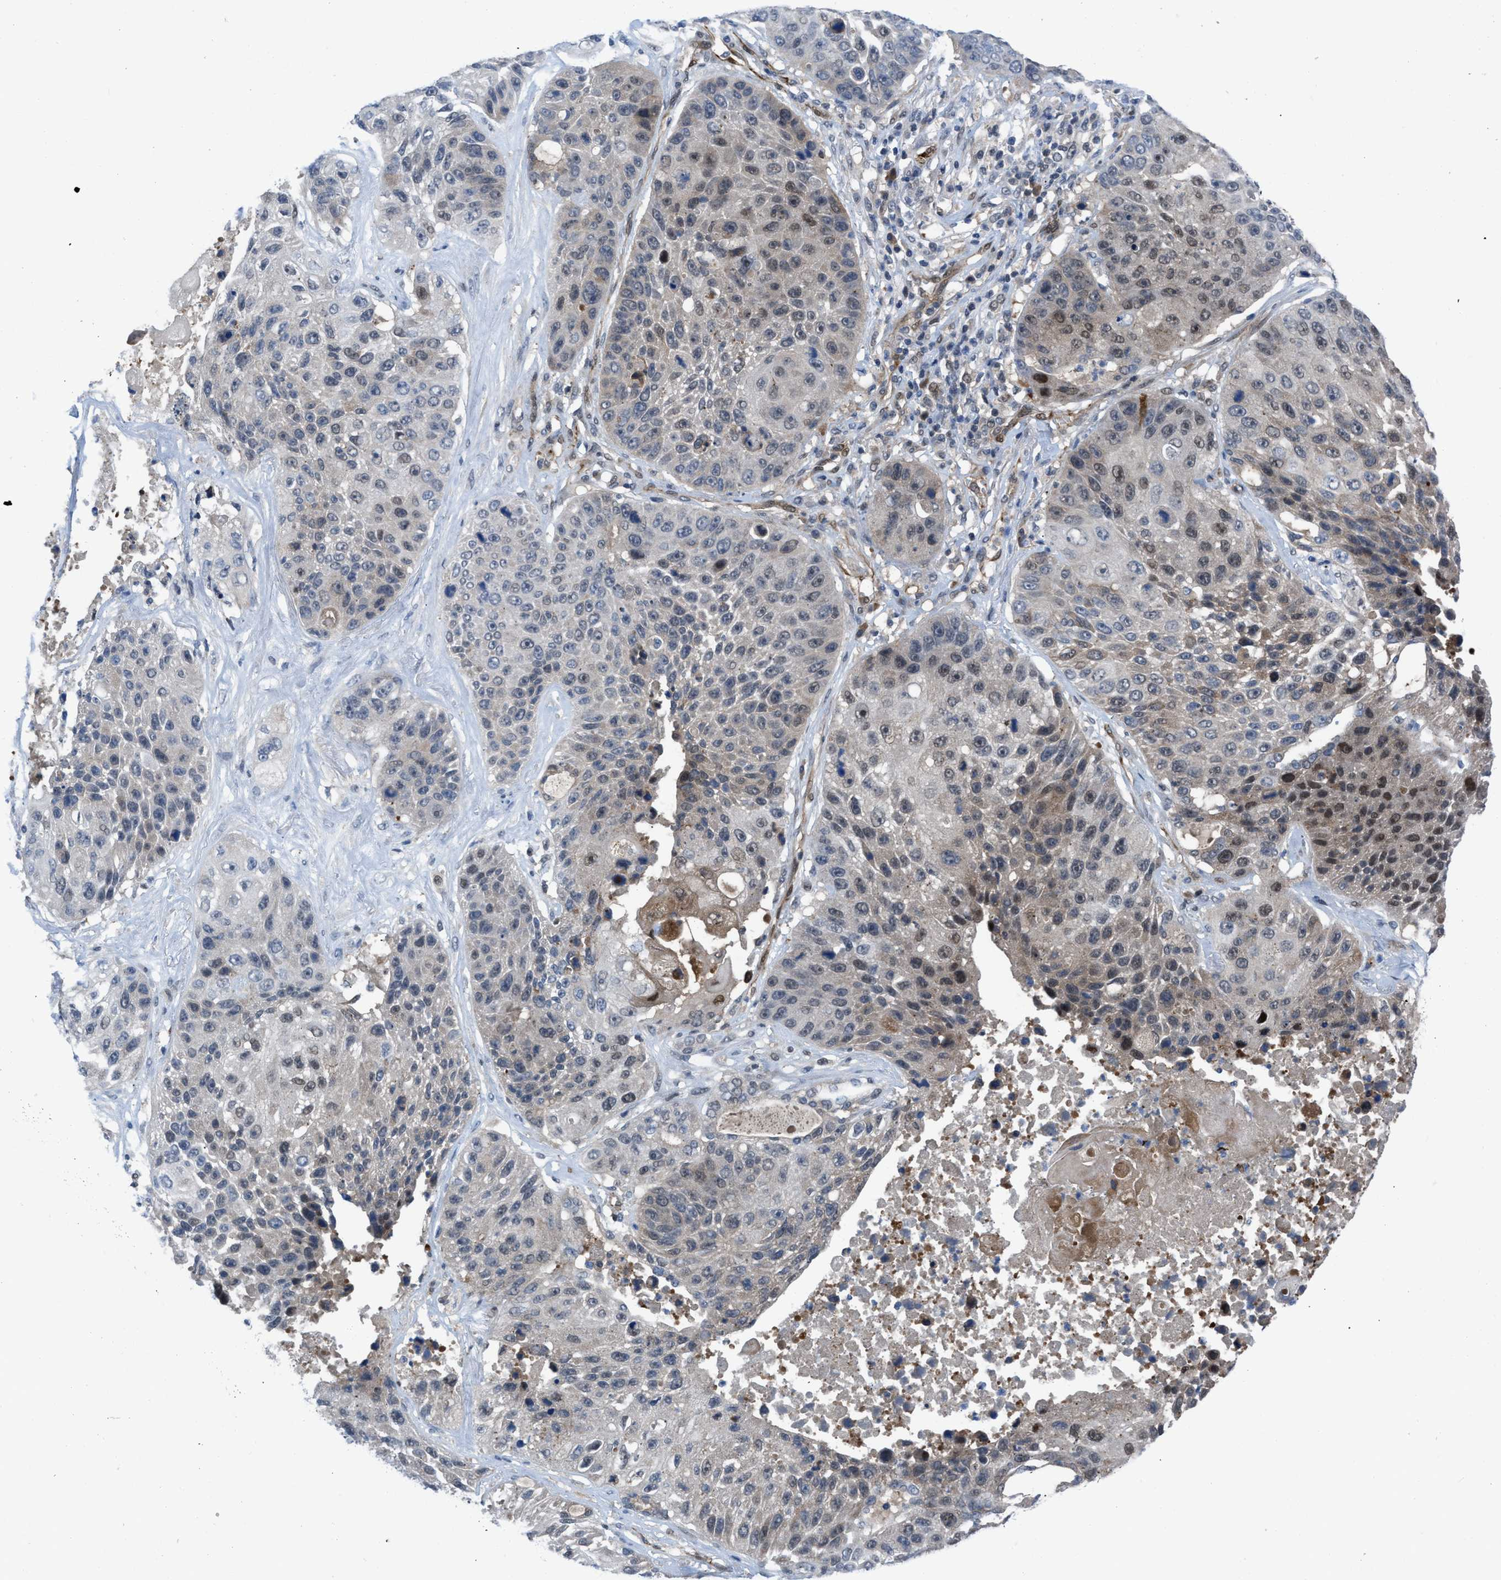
{"staining": {"intensity": "weak", "quantity": "<25%", "location": "cytoplasmic/membranous"}, "tissue": "lung cancer", "cell_type": "Tumor cells", "image_type": "cancer", "snomed": [{"axis": "morphology", "description": "Squamous cell carcinoma, NOS"}, {"axis": "topography", "description": "Lung"}], "caption": "Photomicrograph shows no significant protein positivity in tumor cells of lung cancer (squamous cell carcinoma). (IHC, brightfield microscopy, high magnification).", "gene": "IL17RE", "patient": {"sex": "male", "age": 61}}